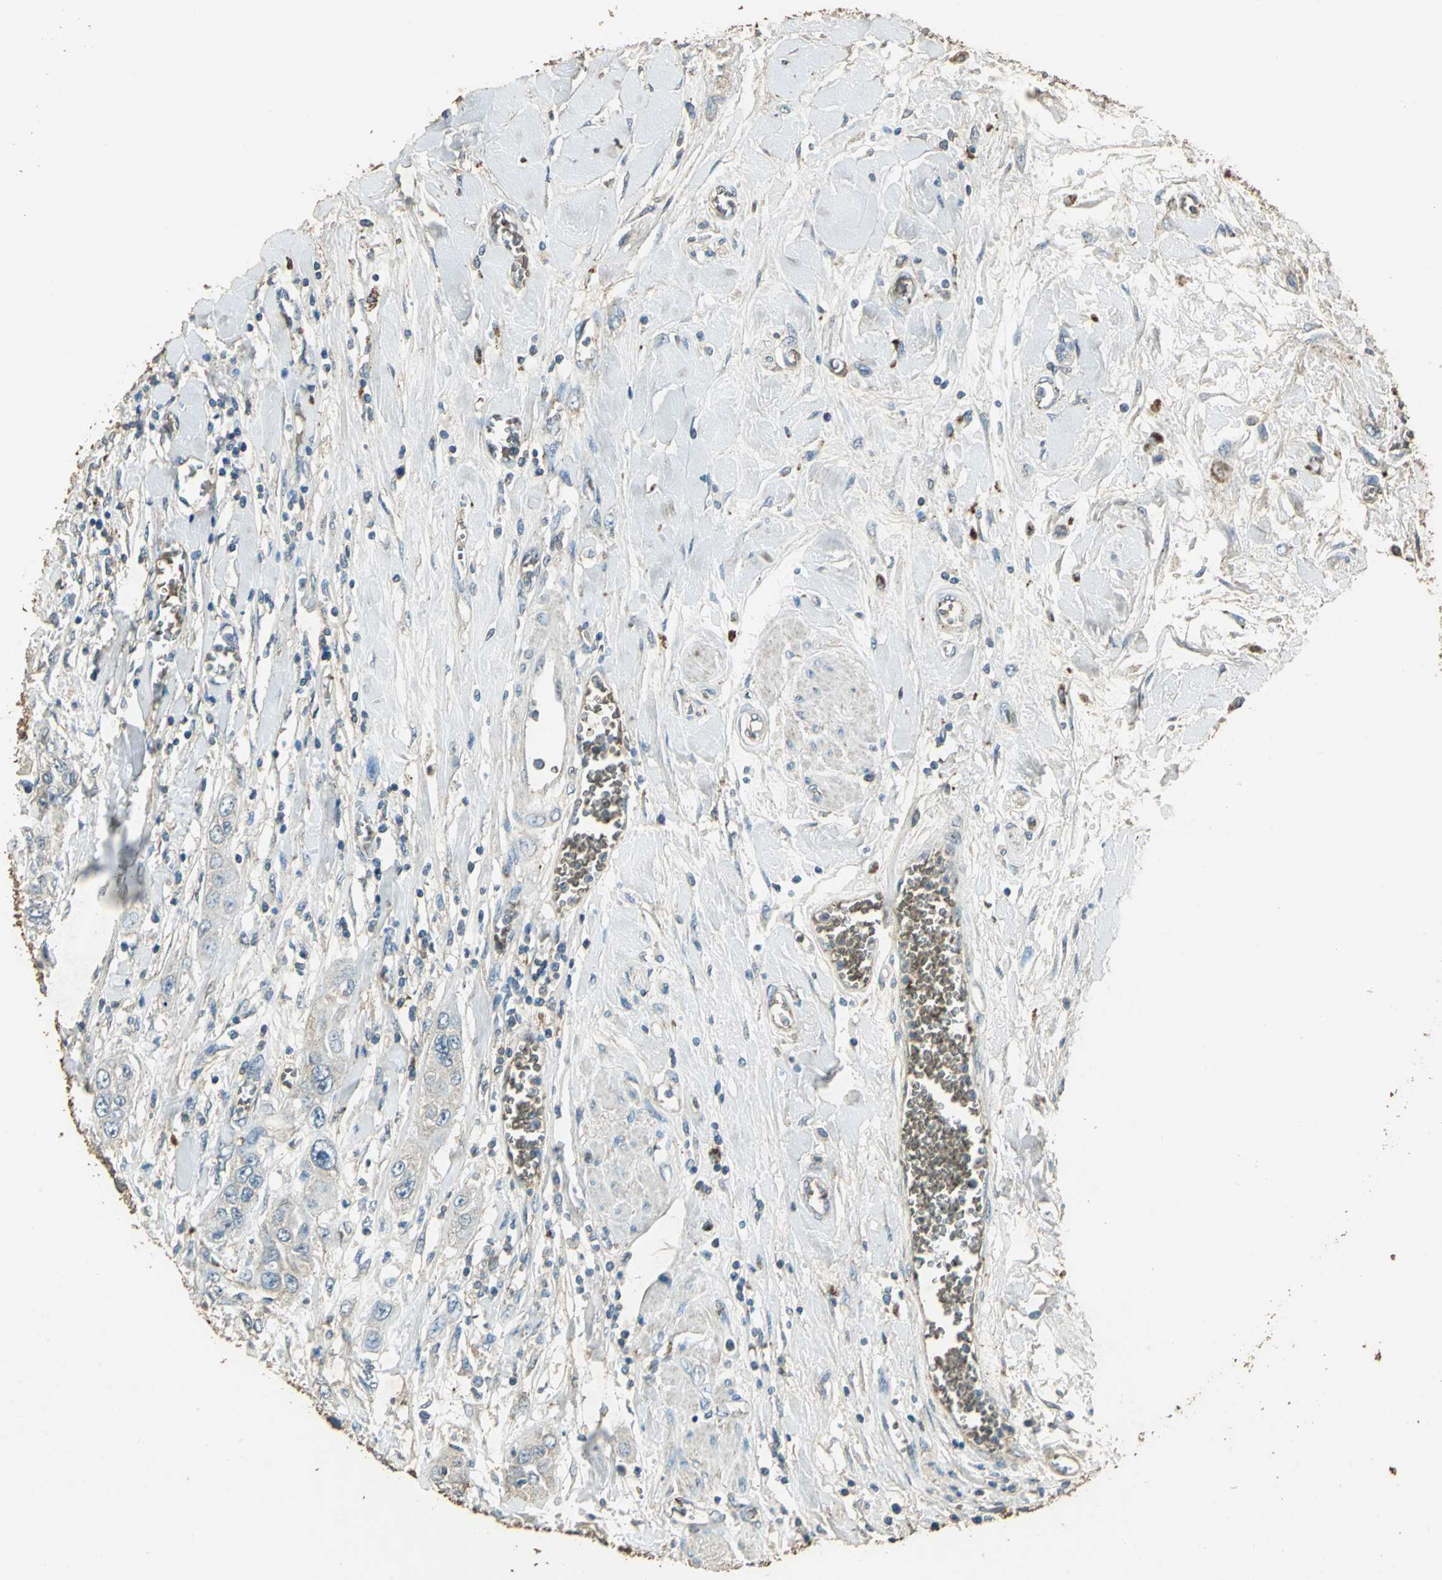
{"staining": {"intensity": "negative", "quantity": "none", "location": "none"}, "tissue": "pancreatic cancer", "cell_type": "Tumor cells", "image_type": "cancer", "snomed": [{"axis": "morphology", "description": "Adenocarcinoma, NOS"}, {"axis": "topography", "description": "Pancreas"}], "caption": "The IHC image has no significant staining in tumor cells of adenocarcinoma (pancreatic) tissue.", "gene": "TRAPPC2", "patient": {"sex": "female", "age": 70}}